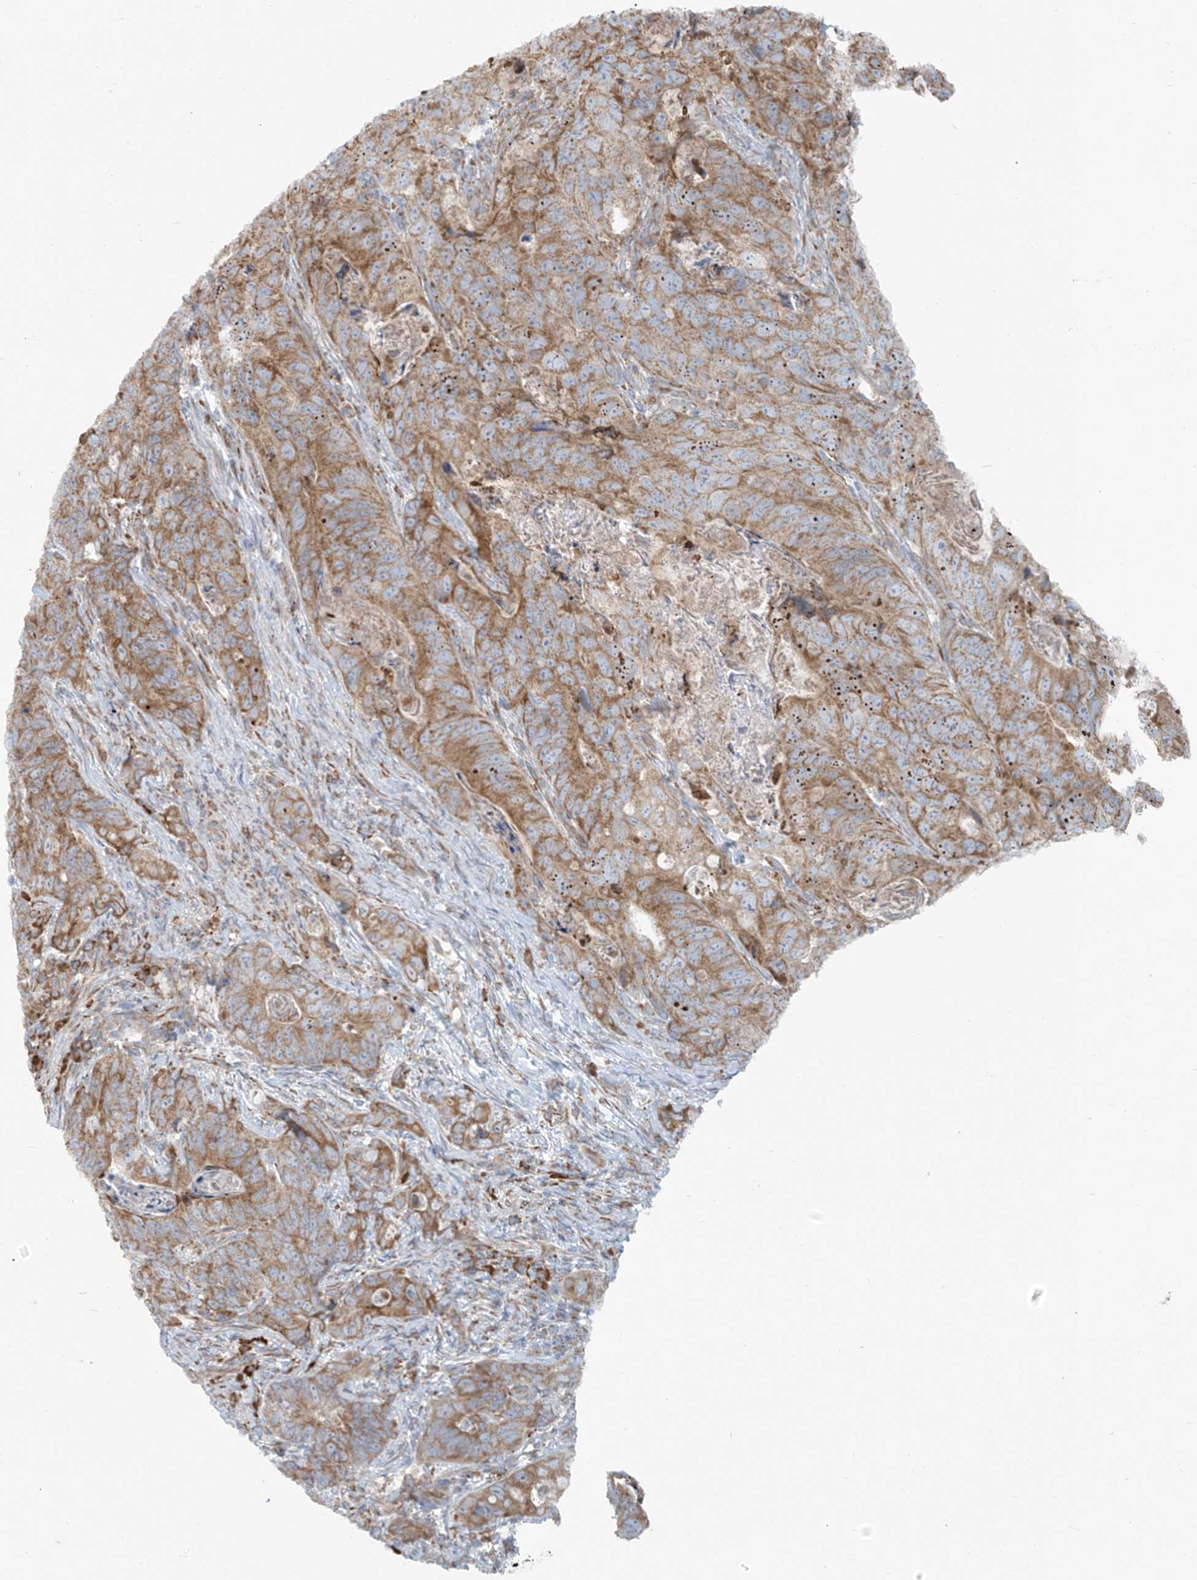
{"staining": {"intensity": "moderate", "quantity": ">75%", "location": "cytoplasmic/membranous"}, "tissue": "stomach cancer", "cell_type": "Tumor cells", "image_type": "cancer", "snomed": [{"axis": "morphology", "description": "Normal tissue, NOS"}, {"axis": "morphology", "description": "Adenocarcinoma, NOS"}, {"axis": "topography", "description": "Stomach"}], "caption": "Stomach cancer tissue displays moderate cytoplasmic/membranous staining in about >75% of tumor cells, visualized by immunohistochemistry.", "gene": "KATNIP", "patient": {"sex": "female", "age": 89}}